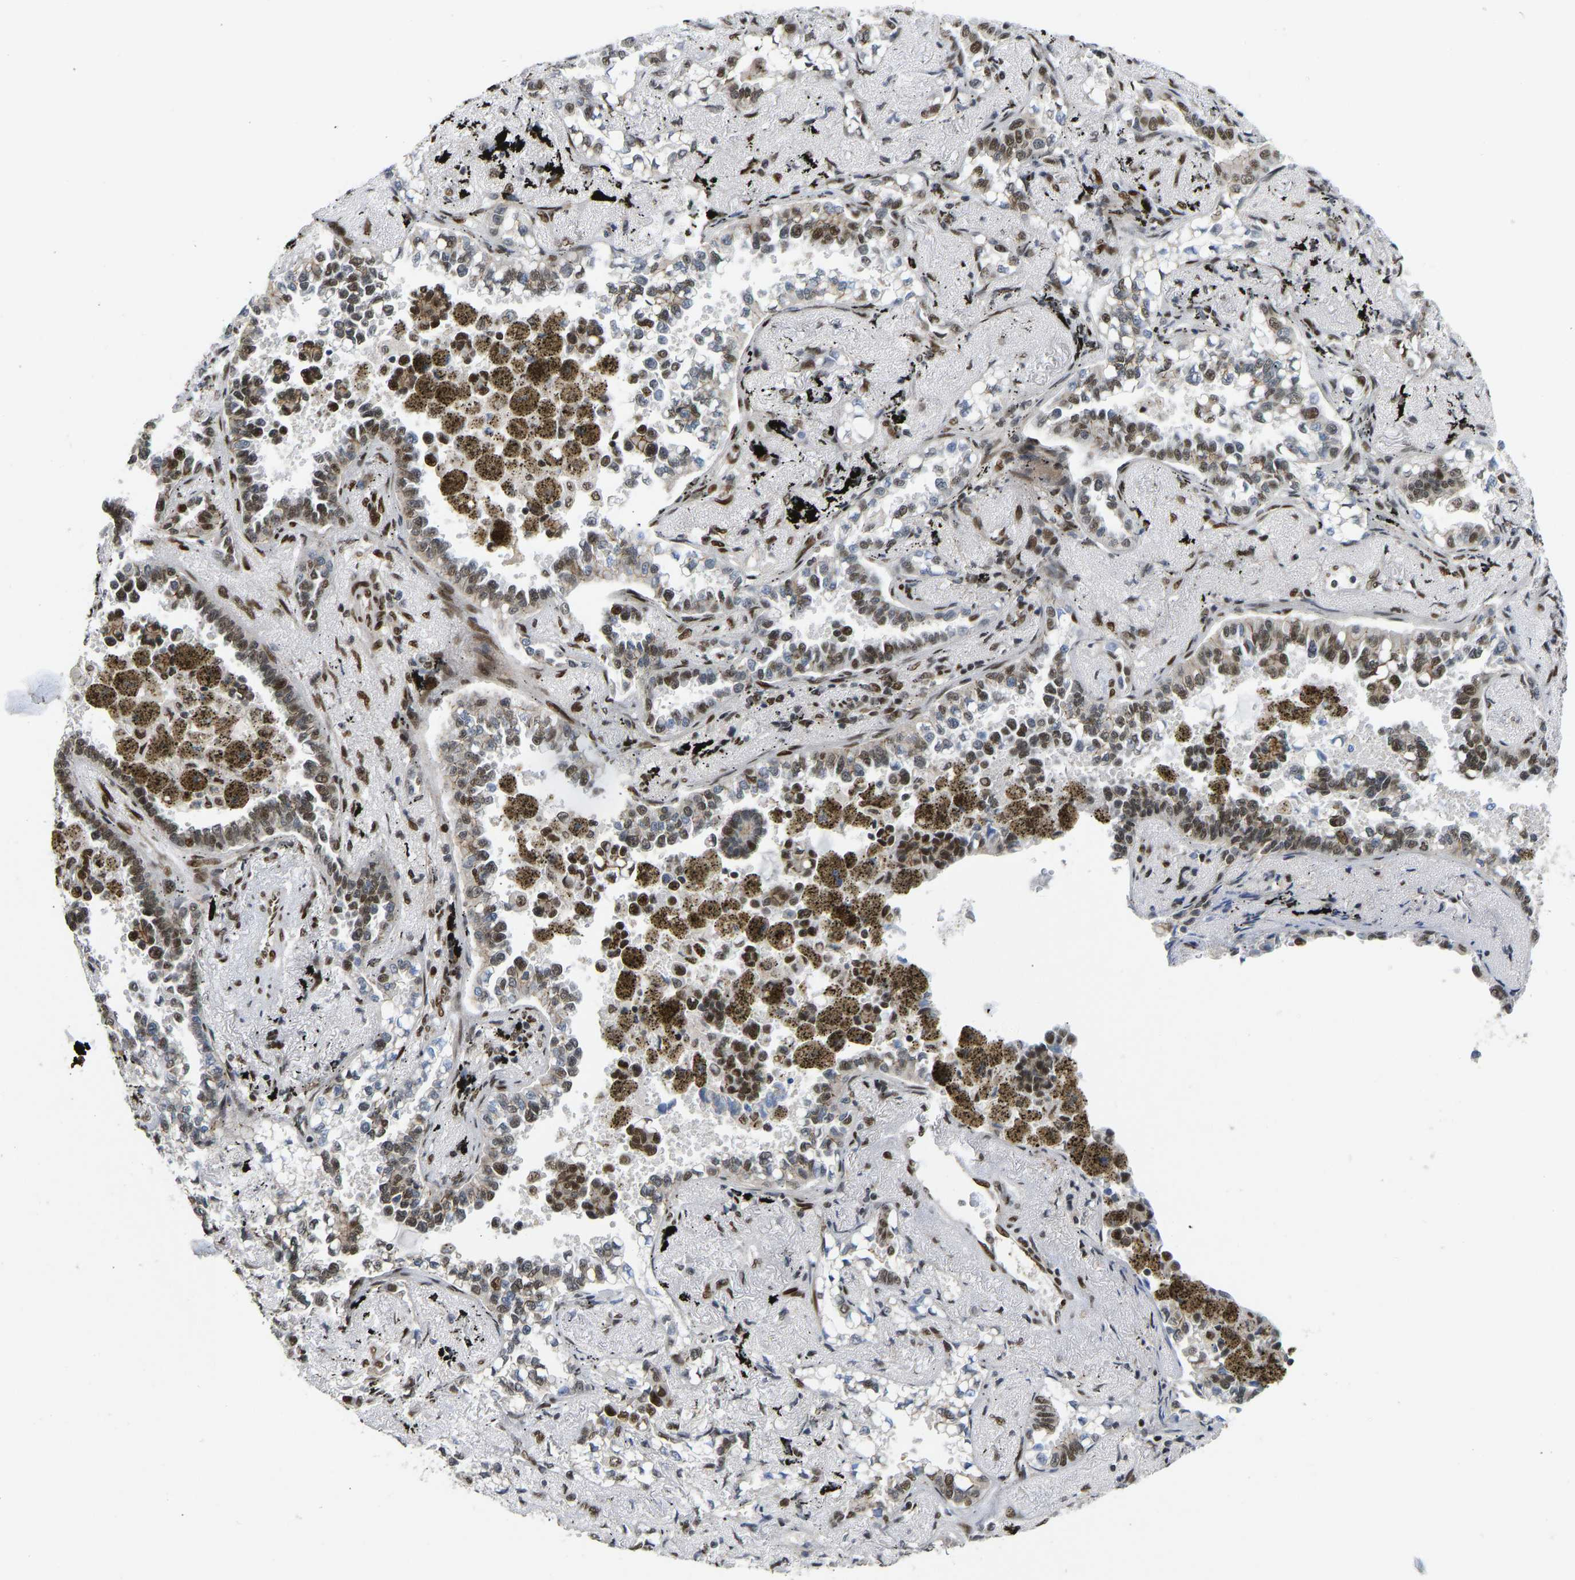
{"staining": {"intensity": "moderate", "quantity": "25%-75%", "location": "nuclear"}, "tissue": "lung cancer", "cell_type": "Tumor cells", "image_type": "cancer", "snomed": [{"axis": "morphology", "description": "Adenocarcinoma, NOS"}, {"axis": "topography", "description": "Lung"}], "caption": "Adenocarcinoma (lung) was stained to show a protein in brown. There is medium levels of moderate nuclear staining in about 25%-75% of tumor cells.", "gene": "FOXK1", "patient": {"sex": "male", "age": 59}}